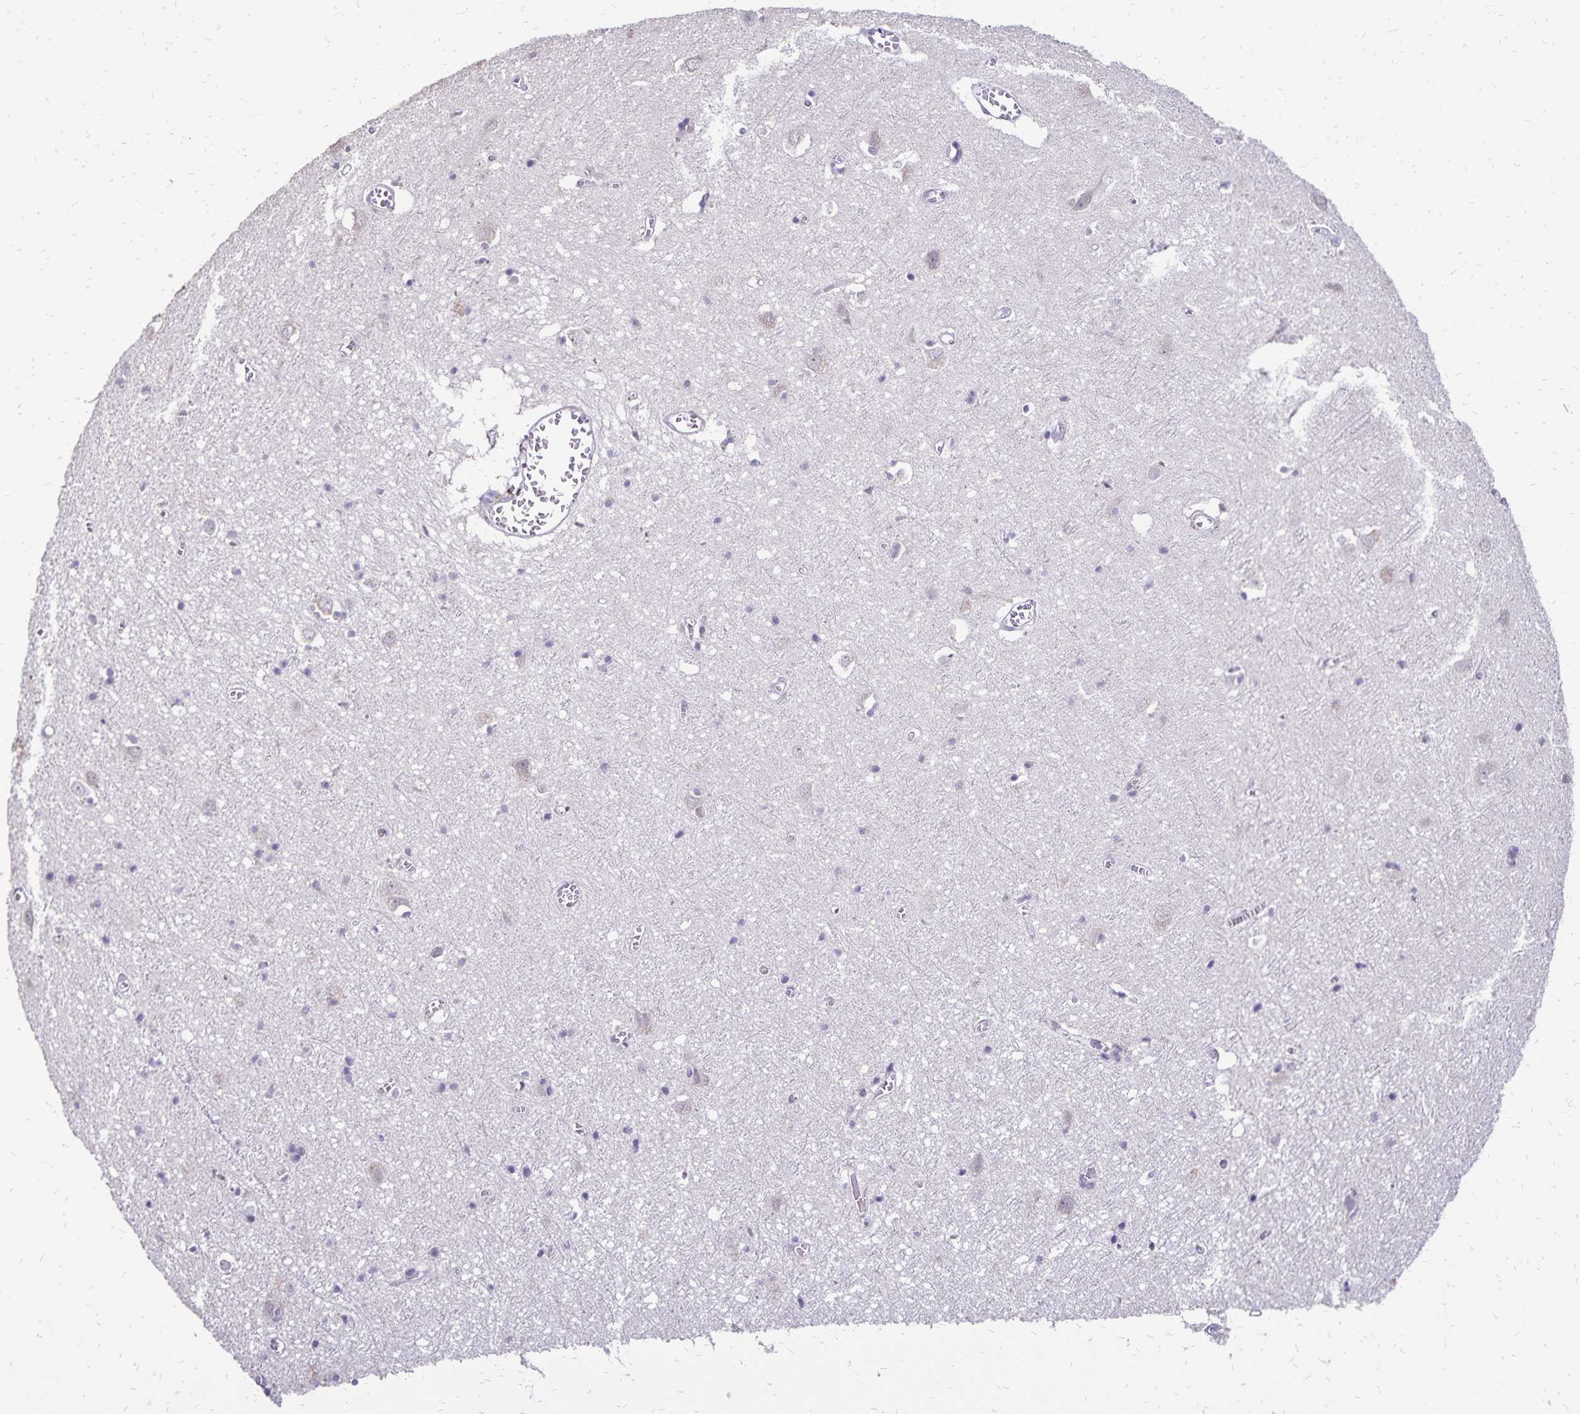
{"staining": {"intensity": "negative", "quantity": "none", "location": "none"}, "tissue": "cerebral cortex", "cell_type": "Endothelial cells", "image_type": "normal", "snomed": [{"axis": "morphology", "description": "Normal tissue, NOS"}, {"axis": "topography", "description": "Cerebral cortex"}], "caption": "Immunohistochemistry photomicrograph of unremarkable cerebral cortex: human cerebral cortex stained with DAB (3,3'-diaminobenzidine) exhibits no significant protein positivity in endothelial cells. Brightfield microscopy of immunohistochemistry (IHC) stained with DAB (brown) and hematoxylin (blue), captured at high magnification.", "gene": "POLB", "patient": {"sex": "male", "age": 70}}